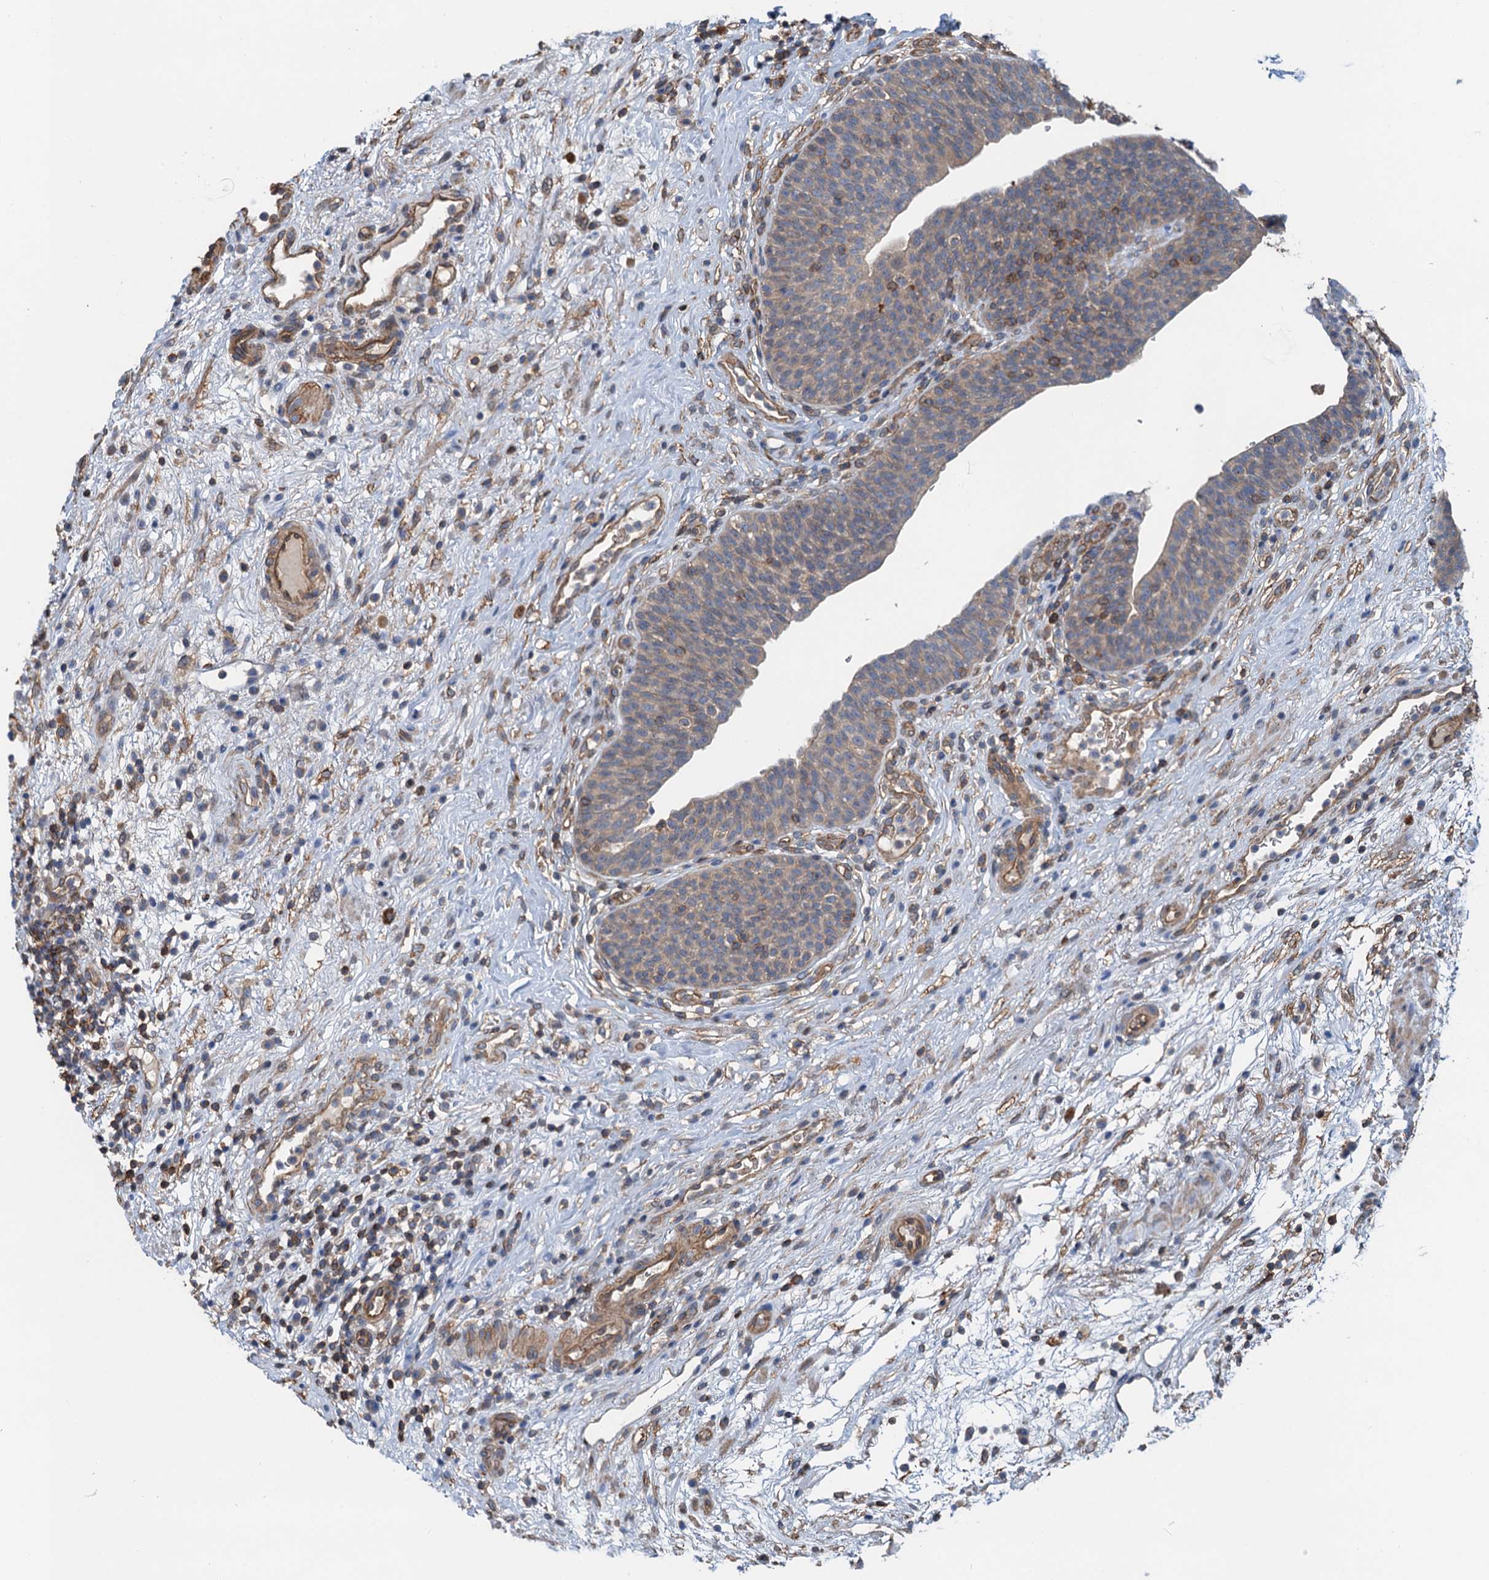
{"staining": {"intensity": "weak", "quantity": "25%-75%", "location": "cytoplasmic/membranous"}, "tissue": "urinary bladder", "cell_type": "Urothelial cells", "image_type": "normal", "snomed": [{"axis": "morphology", "description": "Normal tissue, NOS"}, {"axis": "topography", "description": "Urinary bladder"}], "caption": "Urinary bladder stained with DAB immunohistochemistry (IHC) demonstrates low levels of weak cytoplasmic/membranous expression in about 25%-75% of urothelial cells. (DAB IHC, brown staining for protein, blue staining for nuclei).", "gene": "ROGDI", "patient": {"sex": "male", "age": 71}}